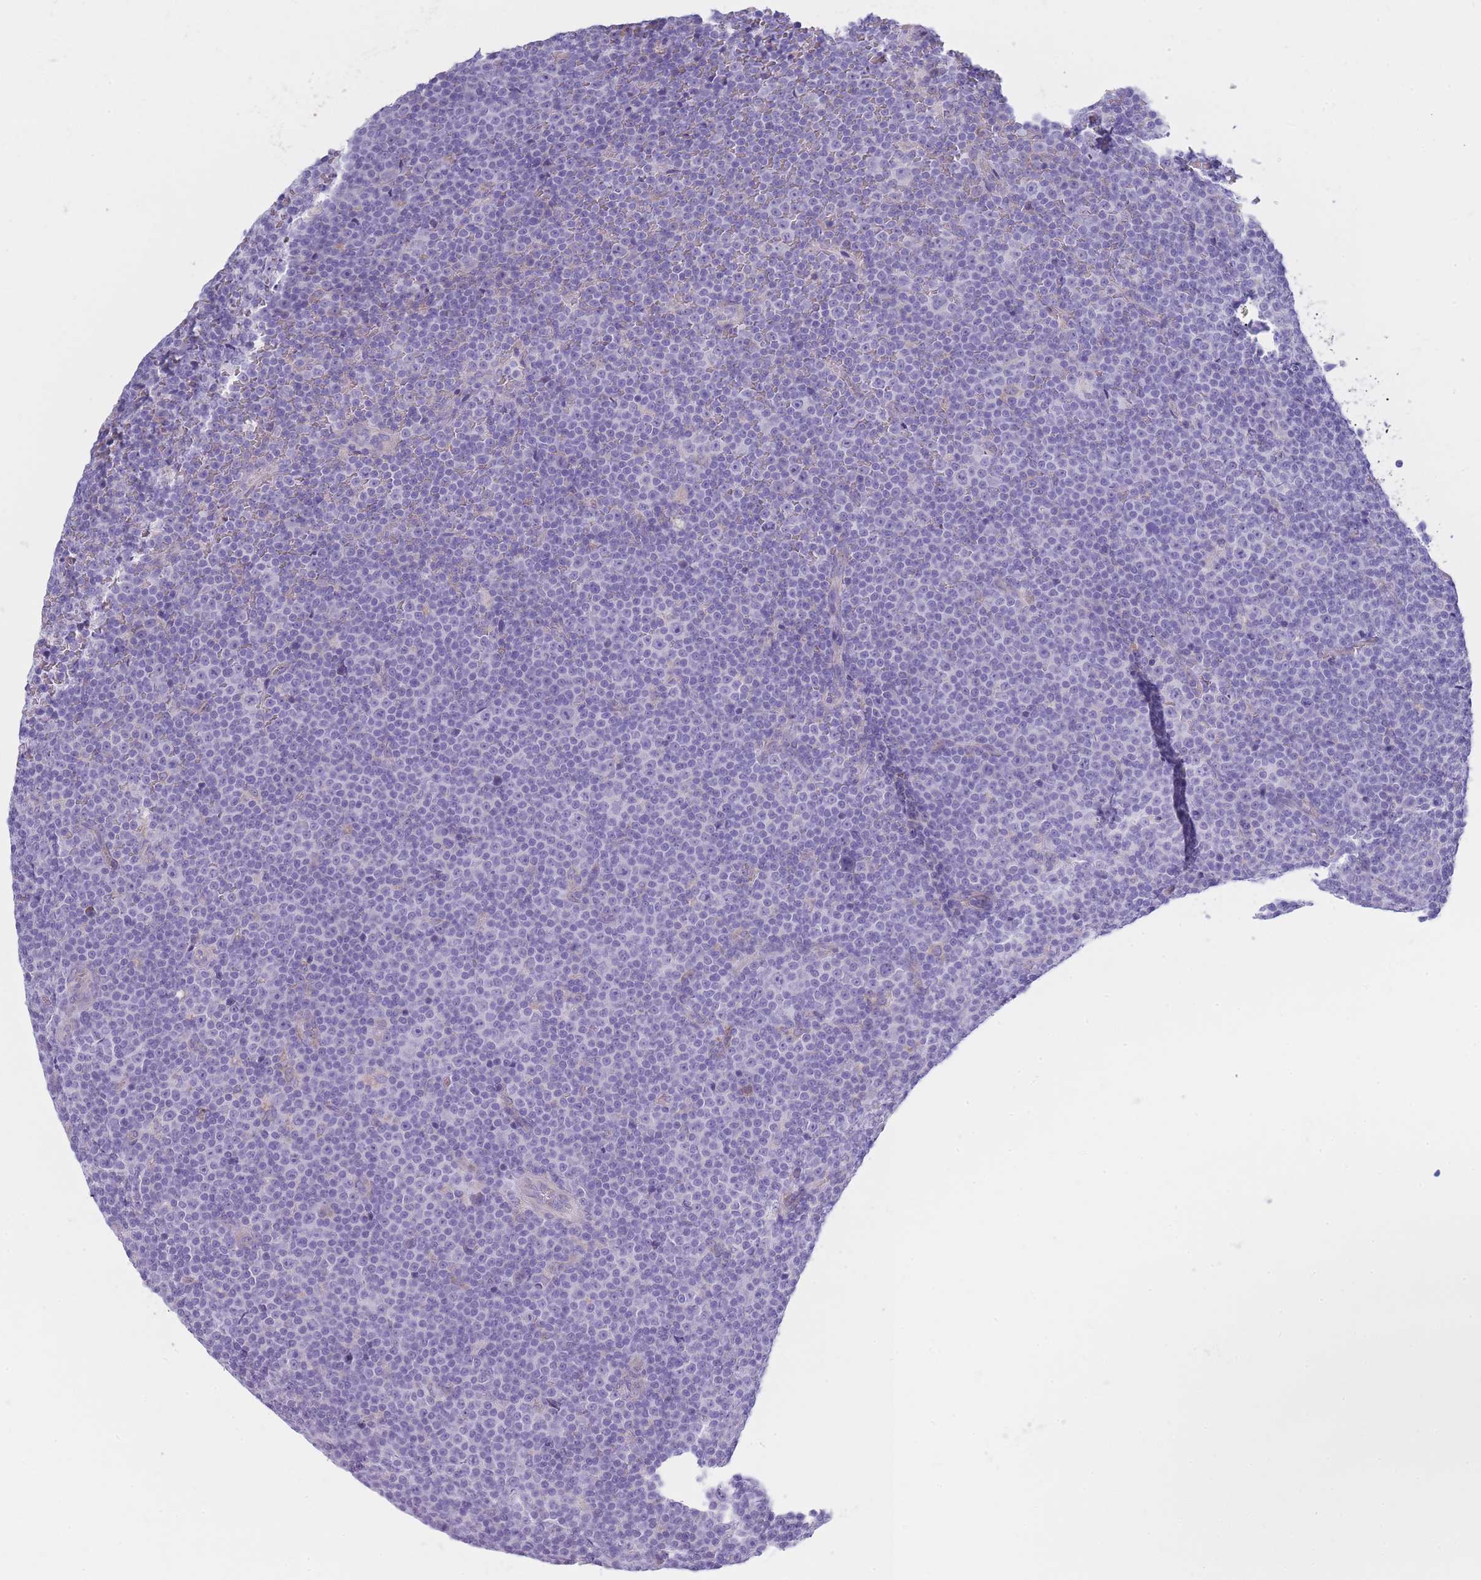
{"staining": {"intensity": "negative", "quantity": "none", "location": "none"}, "tissue": "lymphoma", "cell_type": "Tumor cells", "image_type": "cancer", "snomed": [{"axis": "morphology", "description": "Malignant lymphoma, non-Hodgkin's type, Low grade"}, {"axis": "topography", "description": "Lymph node"}], "caption": "IHC photomicrograph of neoplastic tissue: human lymphoma stained with DAB demonstrates no significant protein staining in tumor cells.", "gene": "XKR8", "patient": {"sex": "female", "age": 67}}